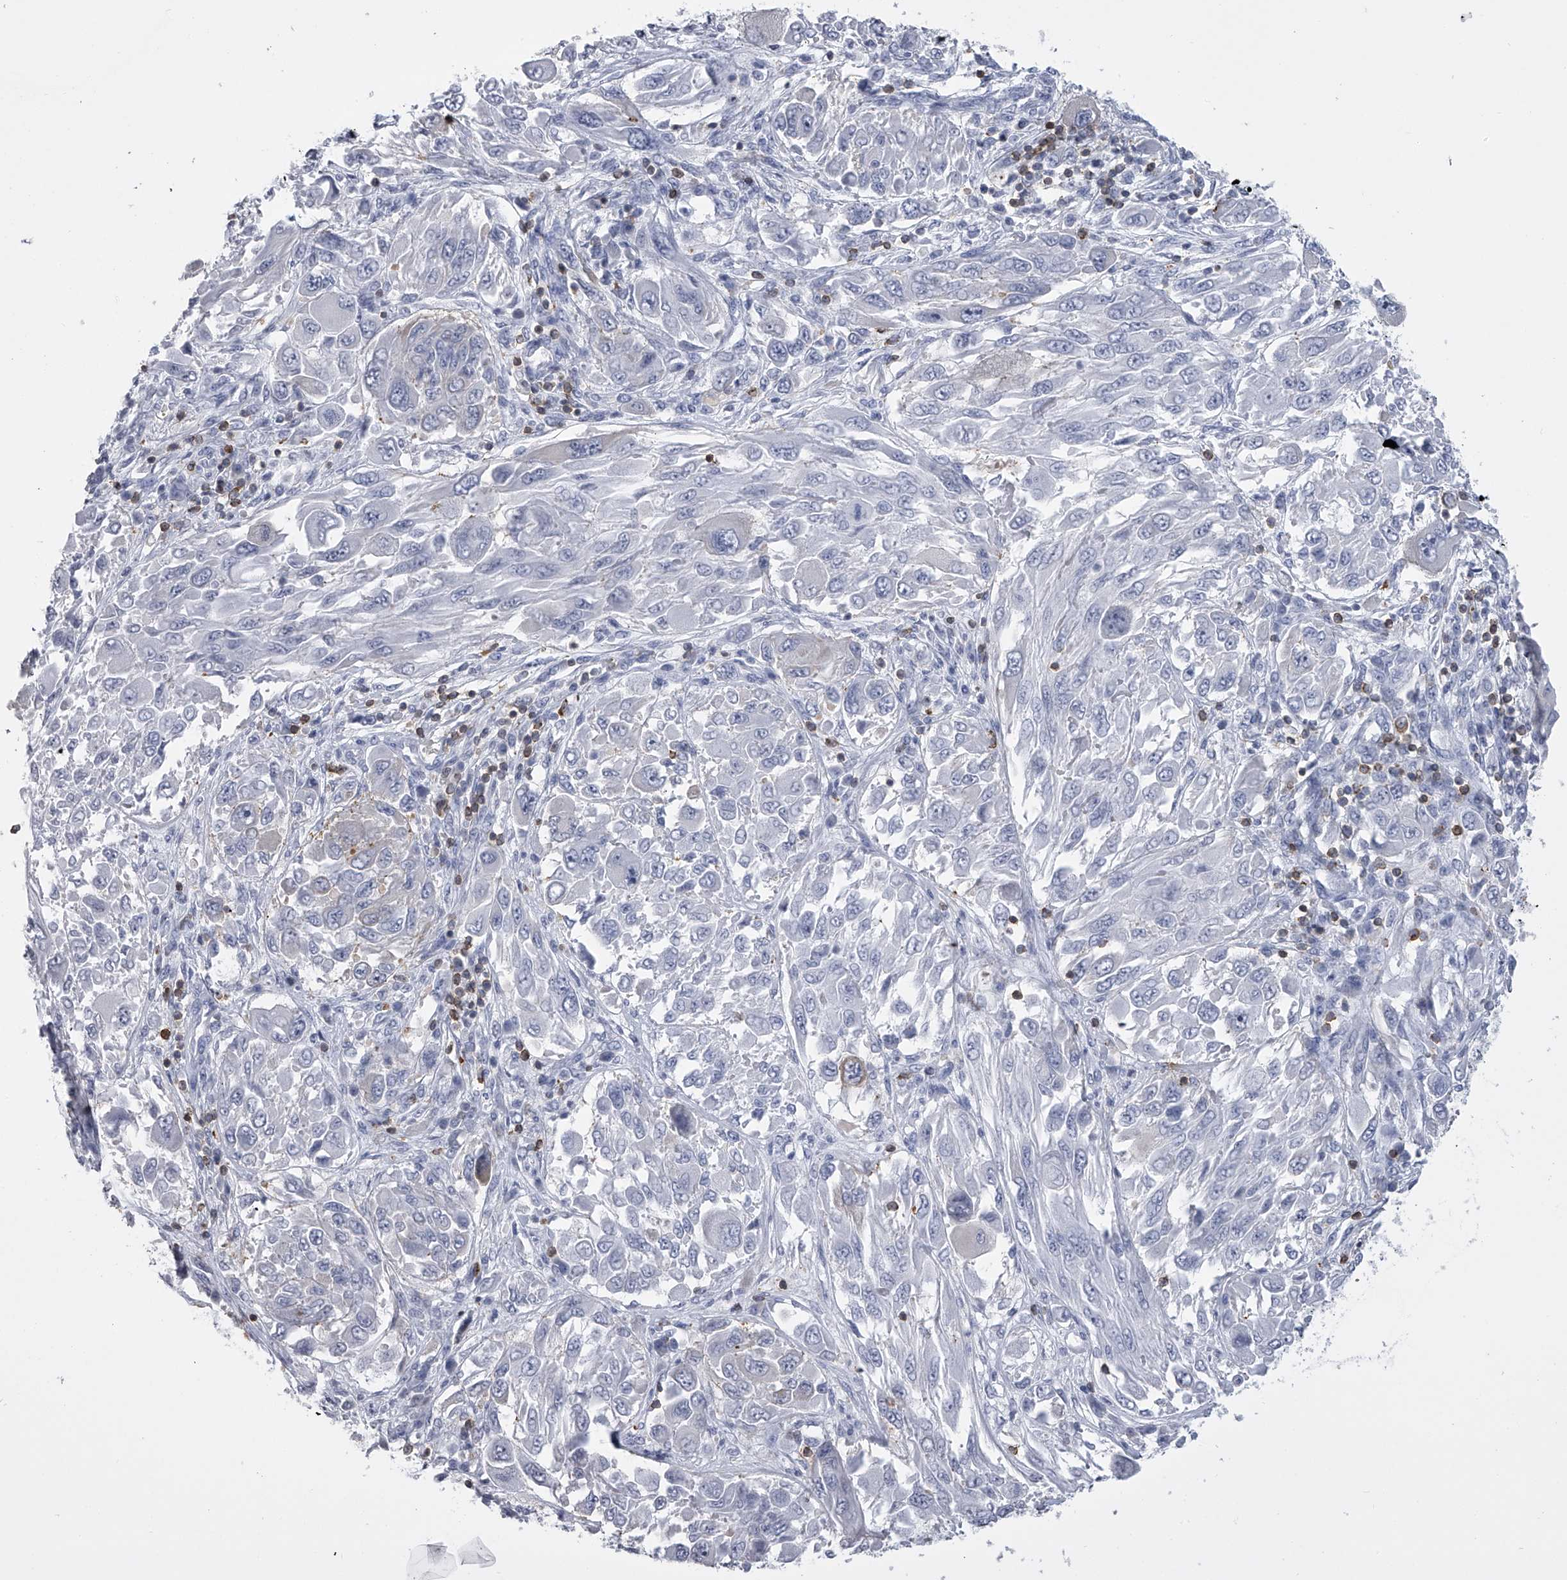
{"staining": {"intensity": "negative", "quantity": "none", "location": "none"}, "tissue": "melanoma", "cell_type": "Tumor cells", "image_type": "cancer", "snomed": [{"axis": "morphology", "description": "Malignant melanoma, NOS"}, {"axis": "topography", "description": "Skin"}], "caption": "Immunohistochemistry image of human melanoma stained for a protein (brown), which reveals no positivity in tumor cells.", "gene": "TASP1", "patient": {"sex": "female", "age": 91}}